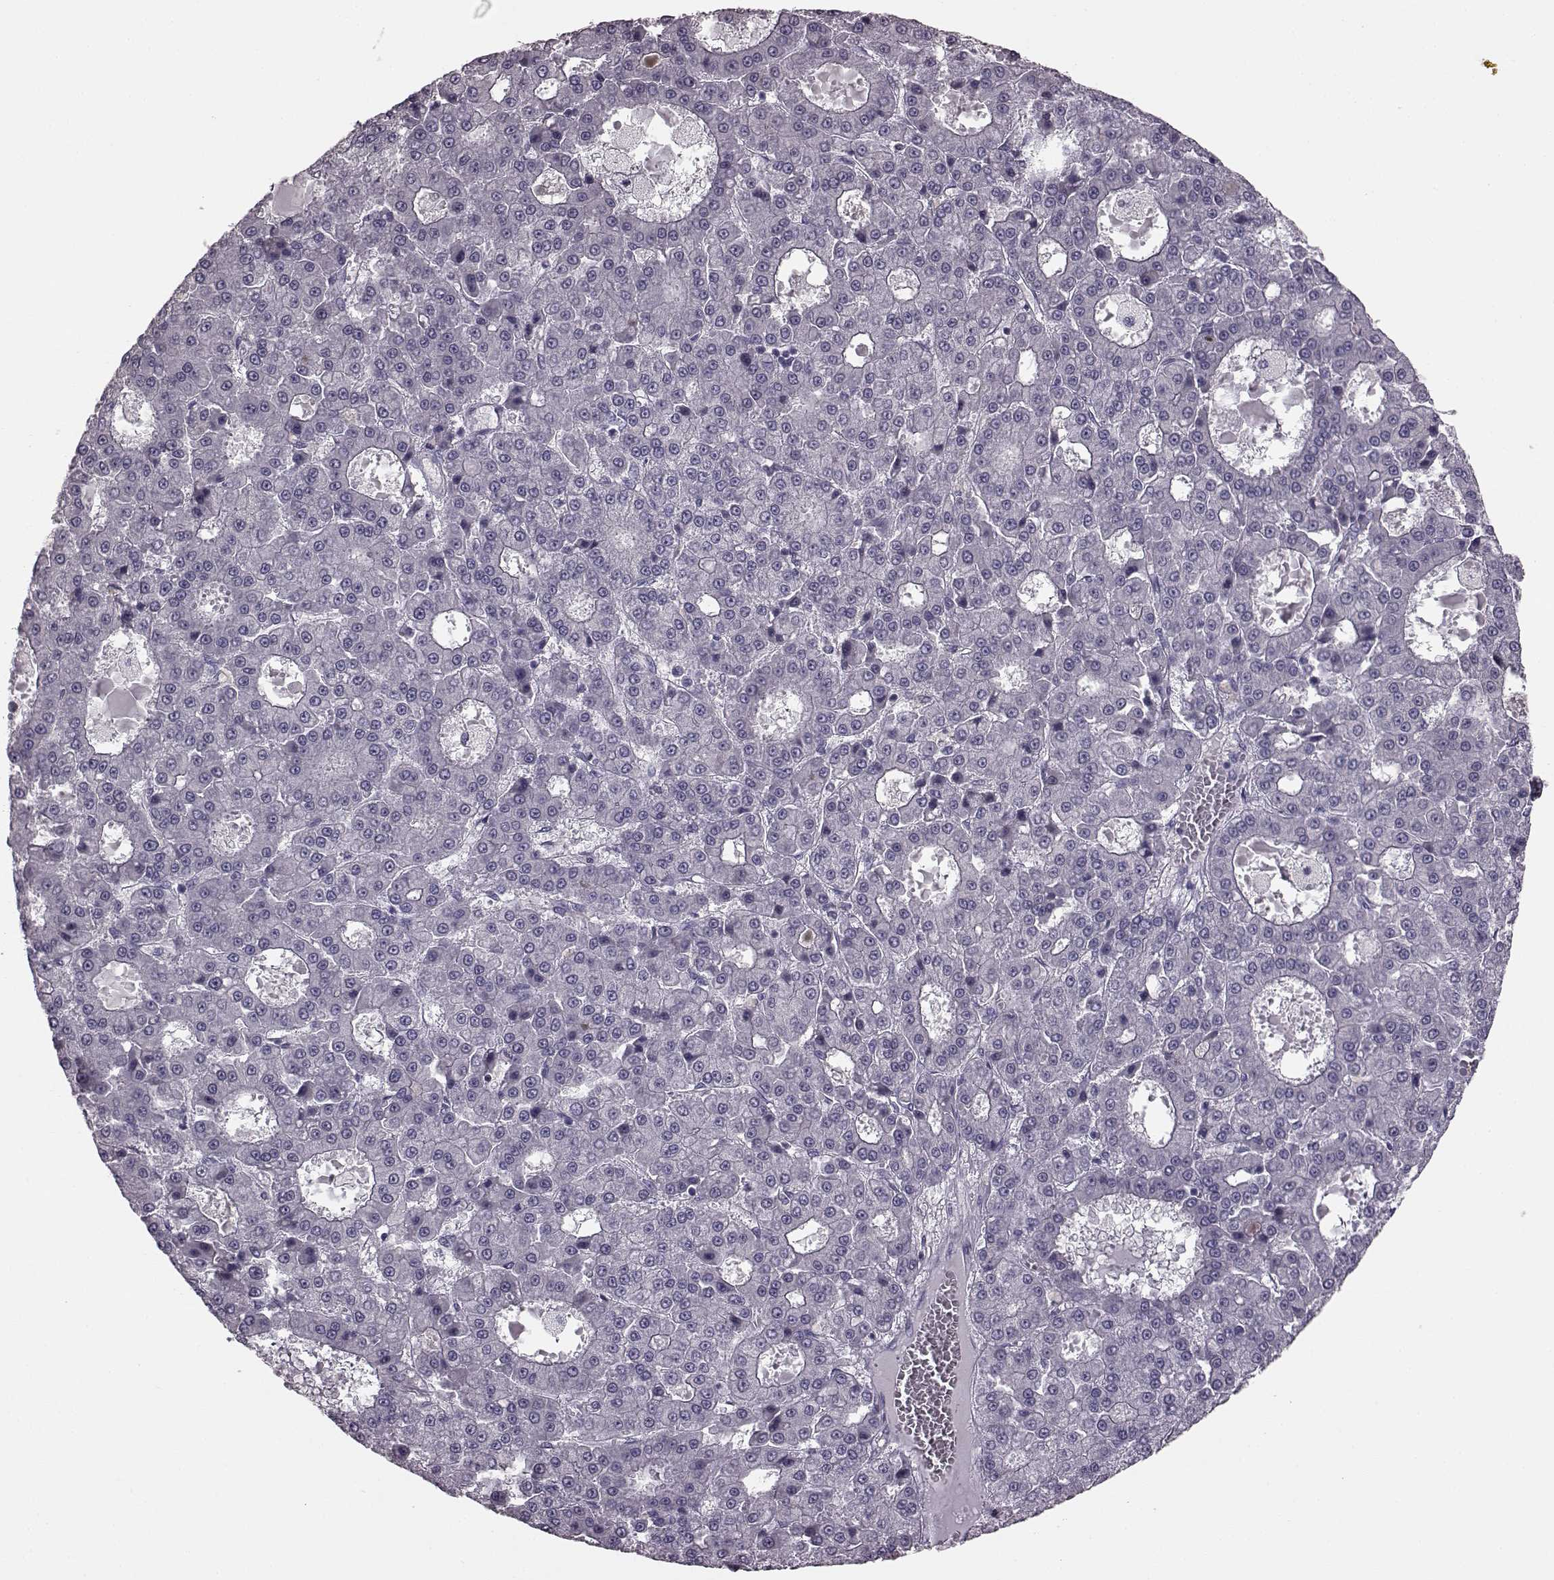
{"staining": {"intensity": "negative", "quantity": "none", "location": "none"}, "tissue": "liver cancer", "cell_type": "Tumor cells", "image_type": "cancer", "snomed": [{"axis": "morphology", "description": "Carcinoma, Hepatocellular, NOS"}, {"axis": "topography", "description": "Liver"}], "caption": "High magnification brightfield microscopy of liver hepatocellular carcinoma stained with DAB (brown) and counterstained with hematoxylin (blue): tumor cells show no significant staining. (Brightfield microscopy of DAB IHC at high magnification).", "gene": "SNTG1", "patient": {"sex": "male", "age": 70}}